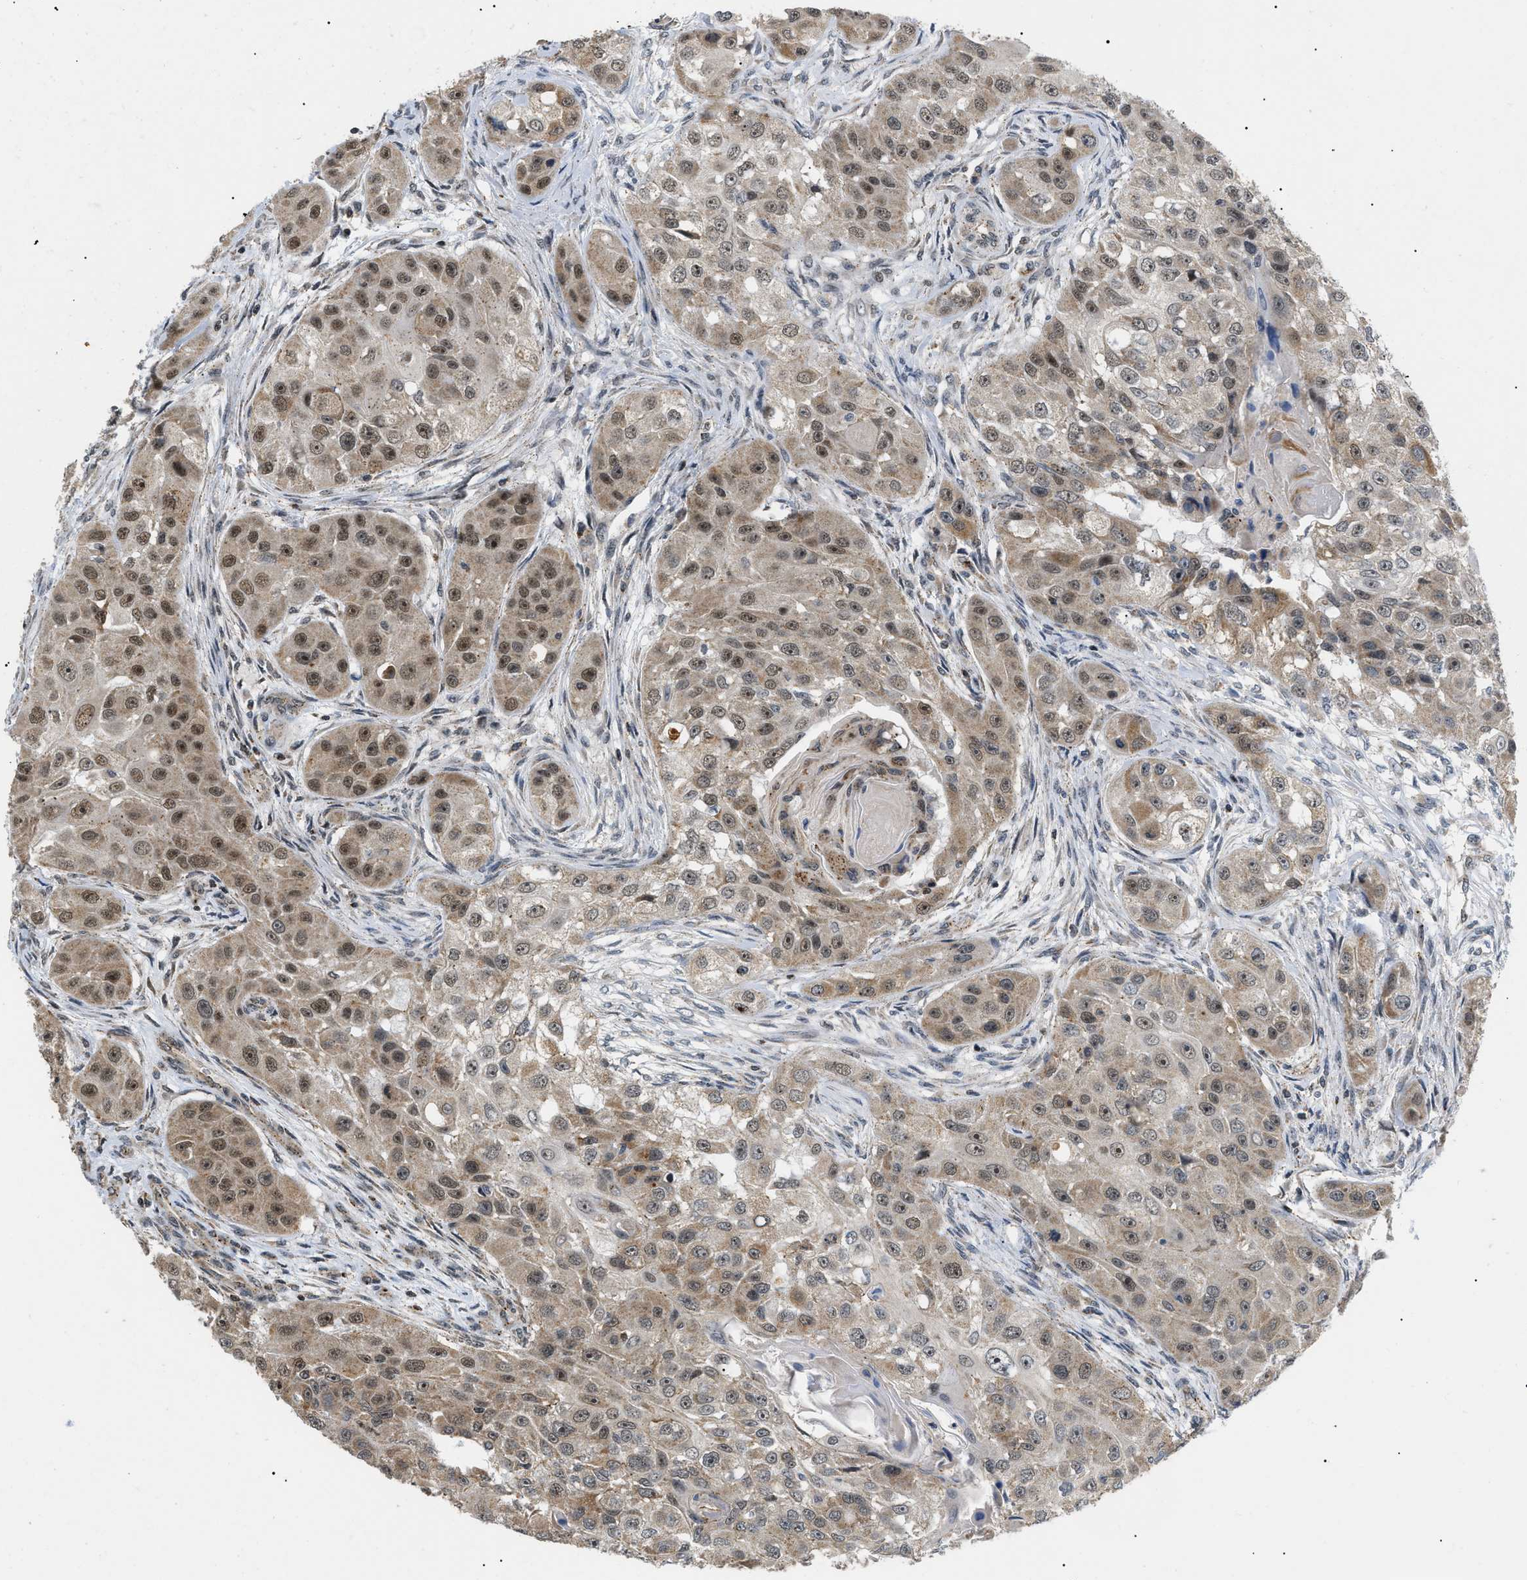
{"staining": {"intensity": "moderate", "quantity": ">75%", "location": "cytoplasmic/membranous,nuclear"}, "tissue": "head and neck cancer", "cell_type": "Tumor cells", "image_type": "cancer", "snomed": [{"axis": "morphology", "description": "Normal tissue, NOS"}, {"axis": "morphology", "description": "Squamous cell carcinoma, NOS"}, {"axis": "topography", "description": "Skeletal muscle"}, {"axis": "topography", "description": "Head-Neck"}], "caption": "Tumor cells exhibit medium levels of moderate cytoplasmic/membranous and nuclear staining in about >75% of cells in human head and neck squamous cell carcinoma.", "gene": "ZBTB11", "patient": {"sex": "male", "age": 51}}